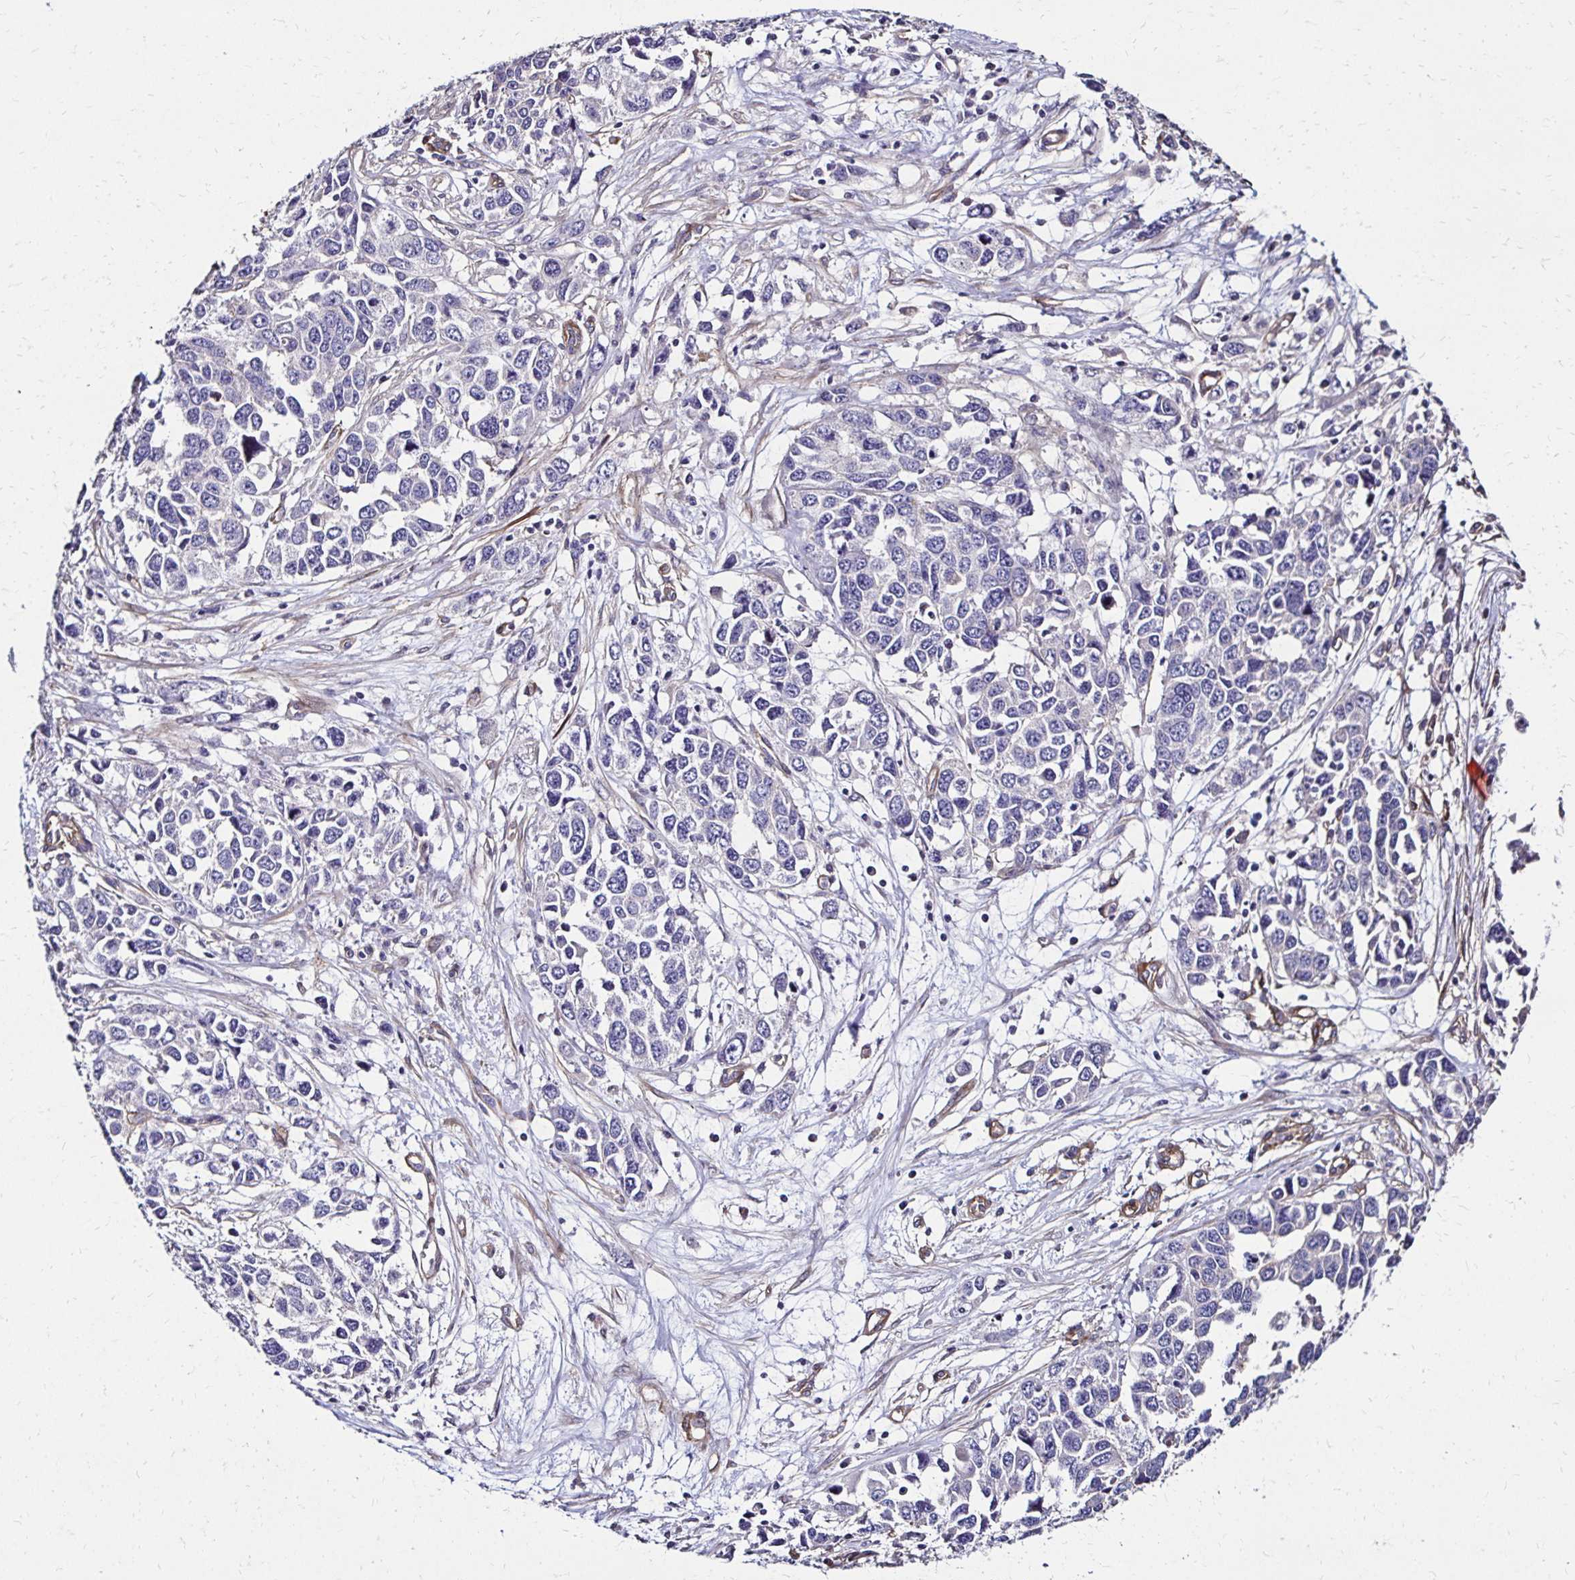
{"staining": {"intensity": "negative", "quantity": "none", "location": "none"}, "tissue": "ovarian cancer", "cell_type": "Tumor cells", "image_type": "cancer", "snomed": [{"axis": "morphology", "description": "Cystadenocarcinoma, serous, NOS"}, {"axis": "topography", "description": "Ovary"}], "caption": "Tumor cells are negative for protein expression in human ovarian cancer. (Immunohistochemistry (ihc), brightfield microscopy, high magnification).", "gene": "ITGB1", "patient": {"sex": "female", "age": 76}}